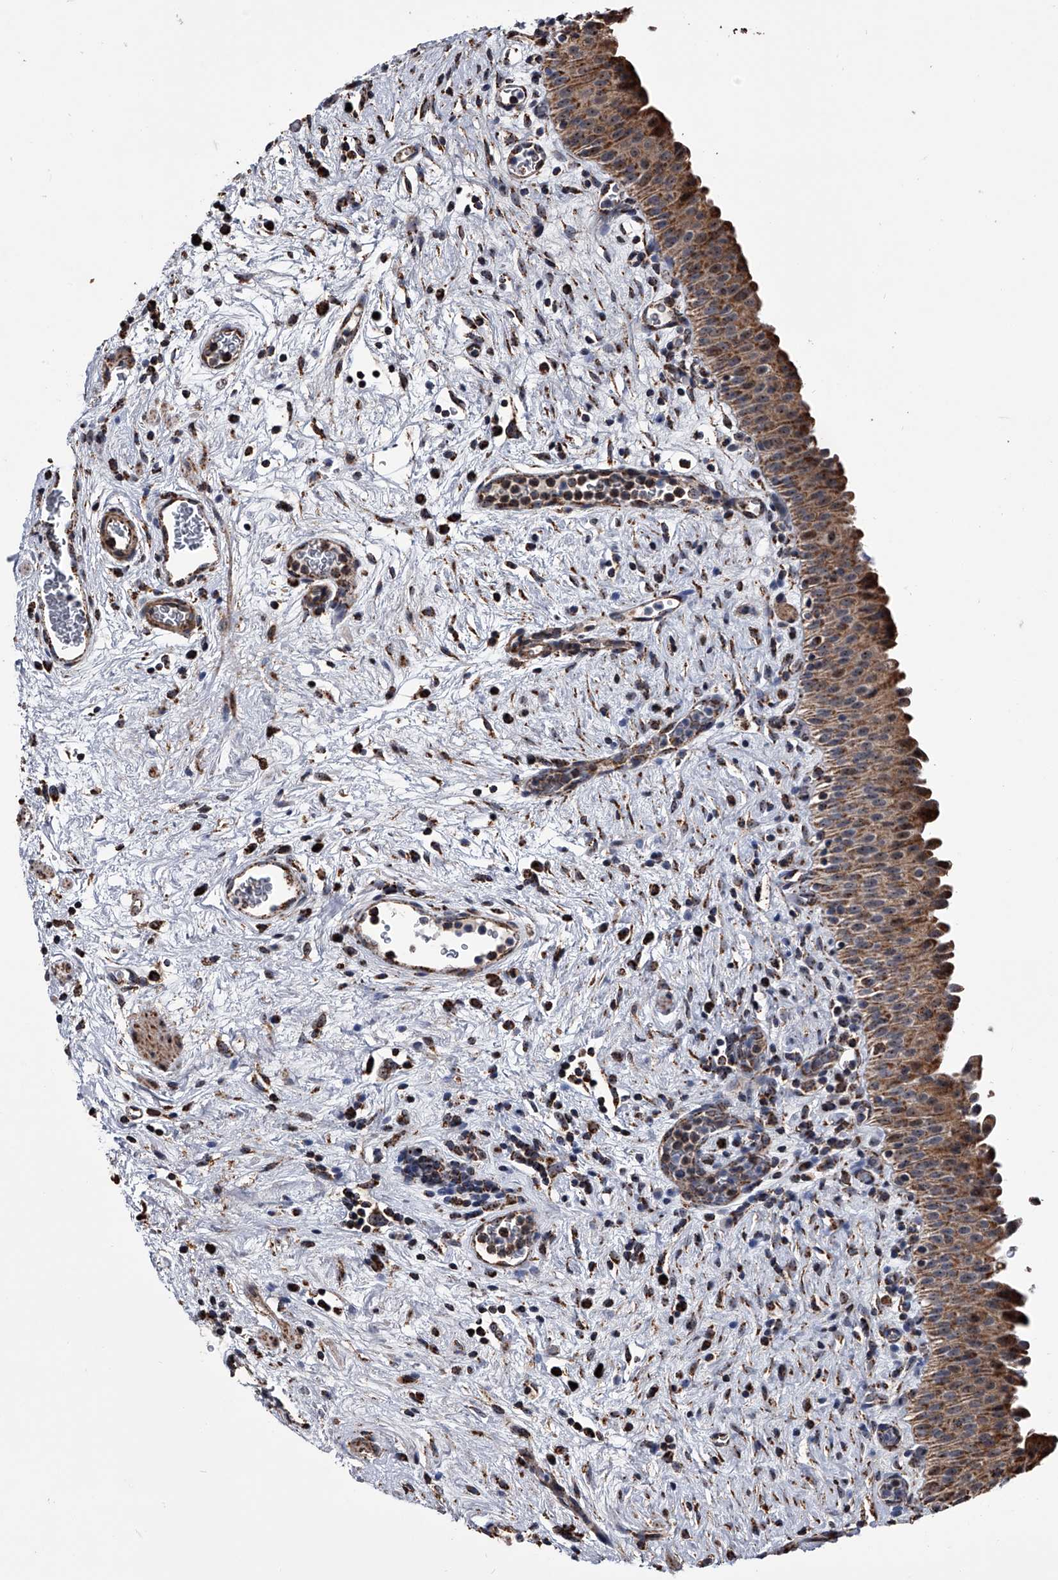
{"staining": {"intensity": "strong", "quantity": ">75%", "location": "cytoplasmic/membranous"}, "tissue": "urinary bladder", "cell_type": "Urothelial cells", "image_type": "normal", "snomed": [{"axis": "morphology", "description": "Normal tissue, NOS"}, {"axis": "topography", "description": "Urinary bladder"}], "caption": "The micrograph reveals staining of benign urinary bladder, revealing strong cytoplasmic/membranous protein positivity (brown color) within urothelial cells.", "gene": "SMPDL3A", "patient": {"sex": "male", "age": 82}}